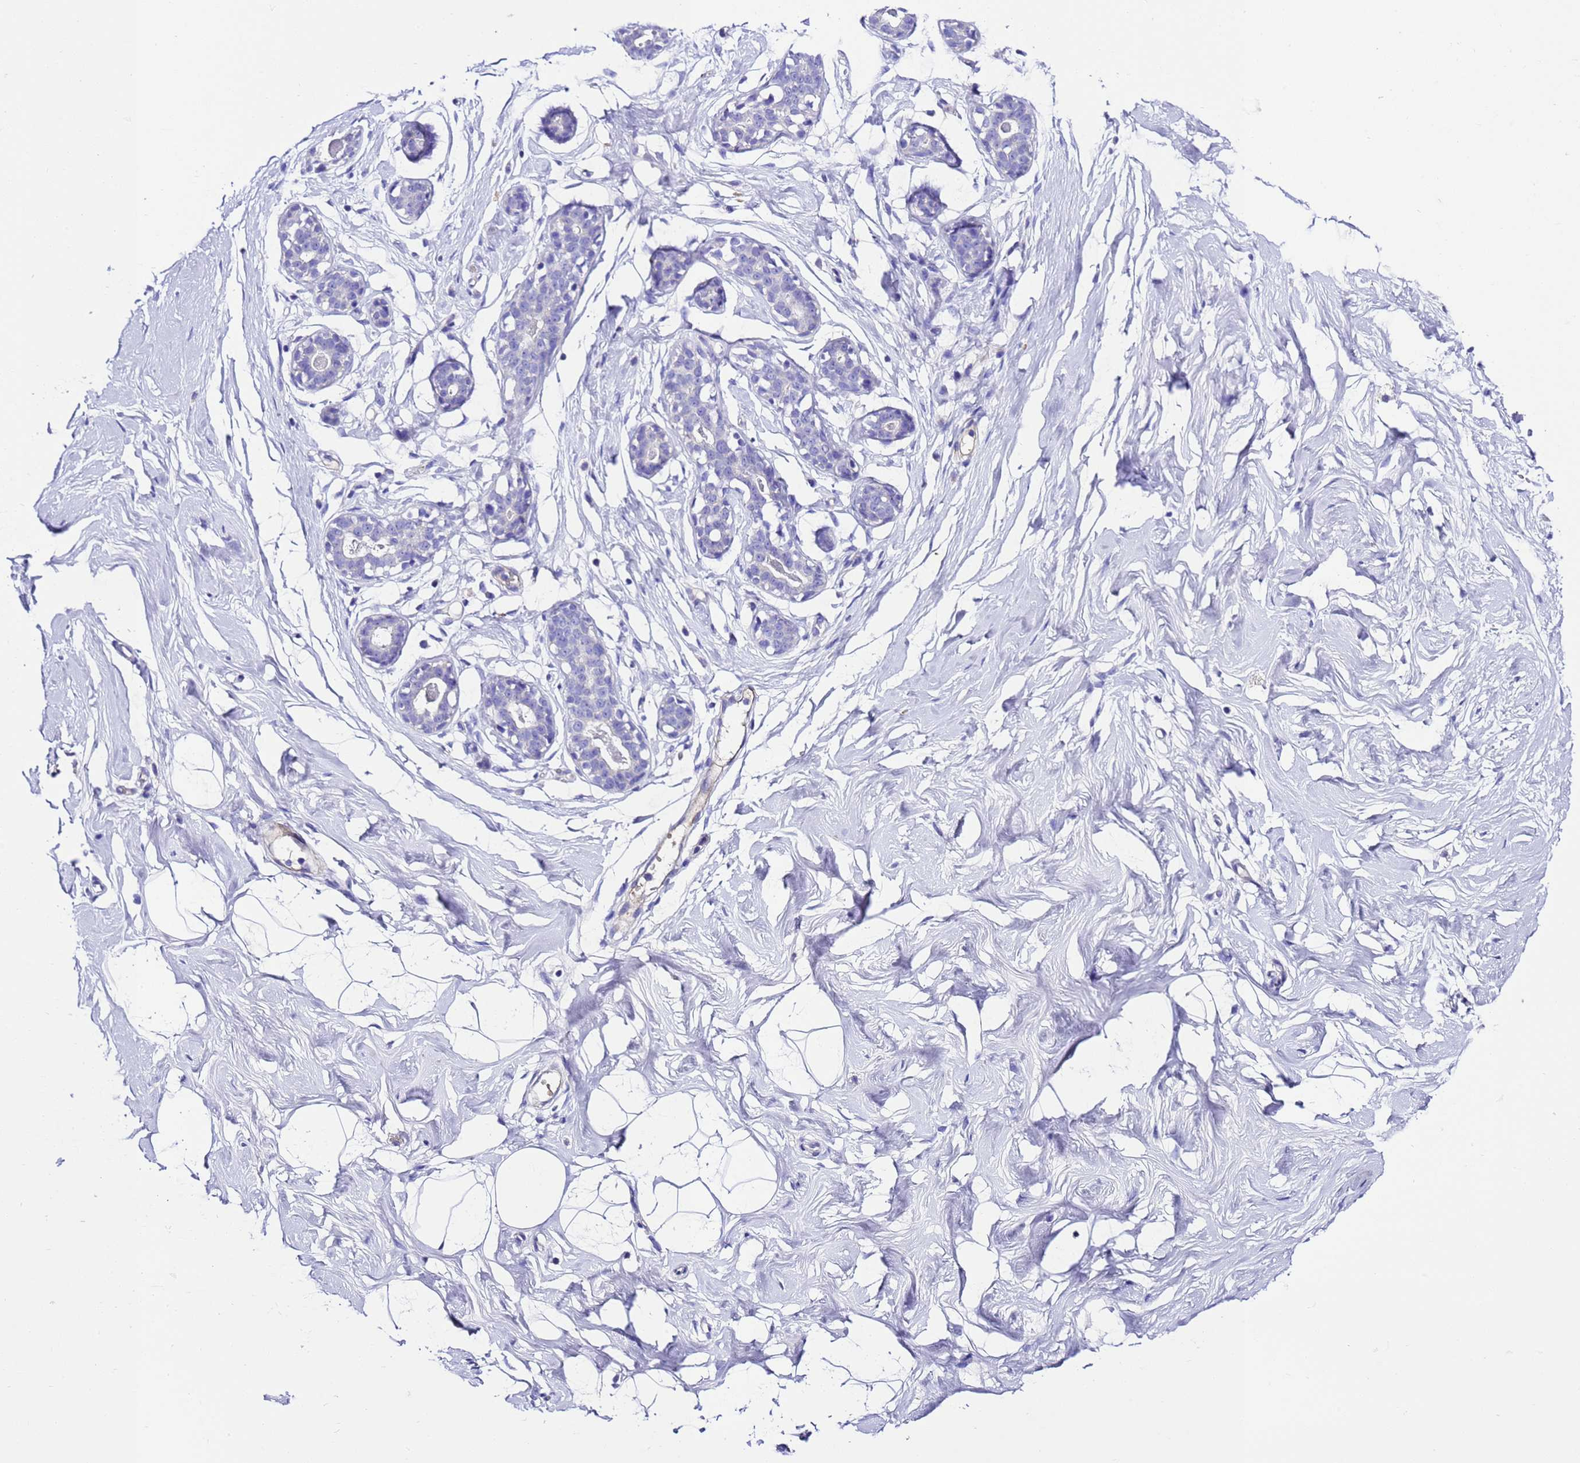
{"staining": {"intensity": "negative", "quantity": "none", "location": "none"}, "tissue": "breast", "cell_type": "Adipocytes", "image_type": "normal", "snomed": [{"axis": "morphology", "description": "Normal tissue, NOS"}, {"axis": "morphology", "description": "Adenoma, NOS"}, {"axis": "topography", "description": "Breast"}], "caption": "Breast stained for a protein using IHC shows no positivity adipocytes.", "gene": "UGT2A1", "patient": {"sex": "female", "age": 23}}